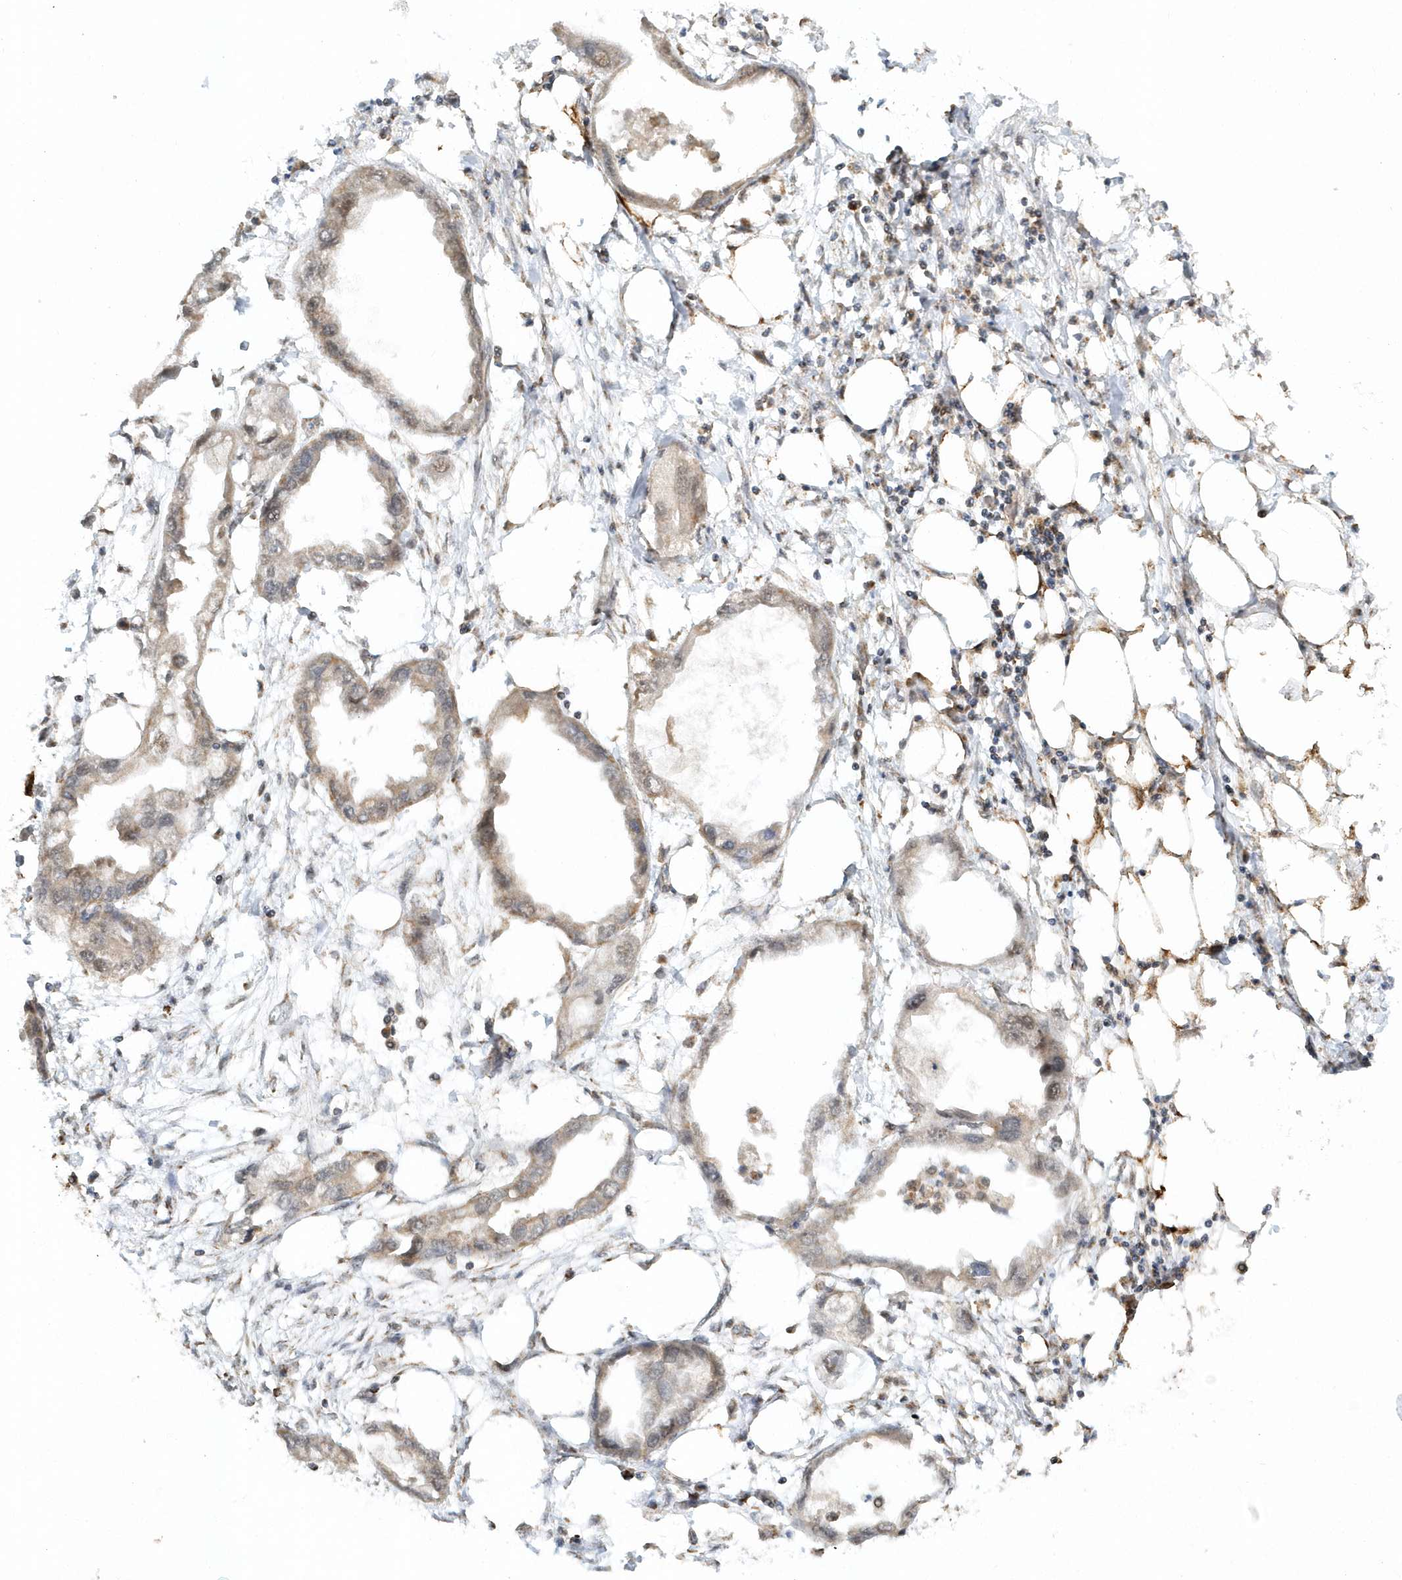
{"staining": {"intensity": "weak", "quantity": "25%-75%", "location": "cytoplasmic/membranous,nuclear"}, "tissue": "endometrial cancer", "cell_type": "Tumor cells", "image_type": "cancer", "snomed": [{"axis": "morphology", "description": "Adenocarcinoma, NOS"}, {"axis": "morphology", "description": "Adenocarcinoma, metastatic, NOS"}, {"axis": "topography", "description": "Adipose tissue"}, {"axis": "topography", "description": "Endometrium"}], "caption": "Adenocarcinoma (endometrial) stained for a protein (brown) demonstrates weak cytoplasmic/membranous and nuclear positive positivity in about 25%-75% of tumor cells.", "gene": "PSMD6", "patient": {"sex": "female", "age": 67}}